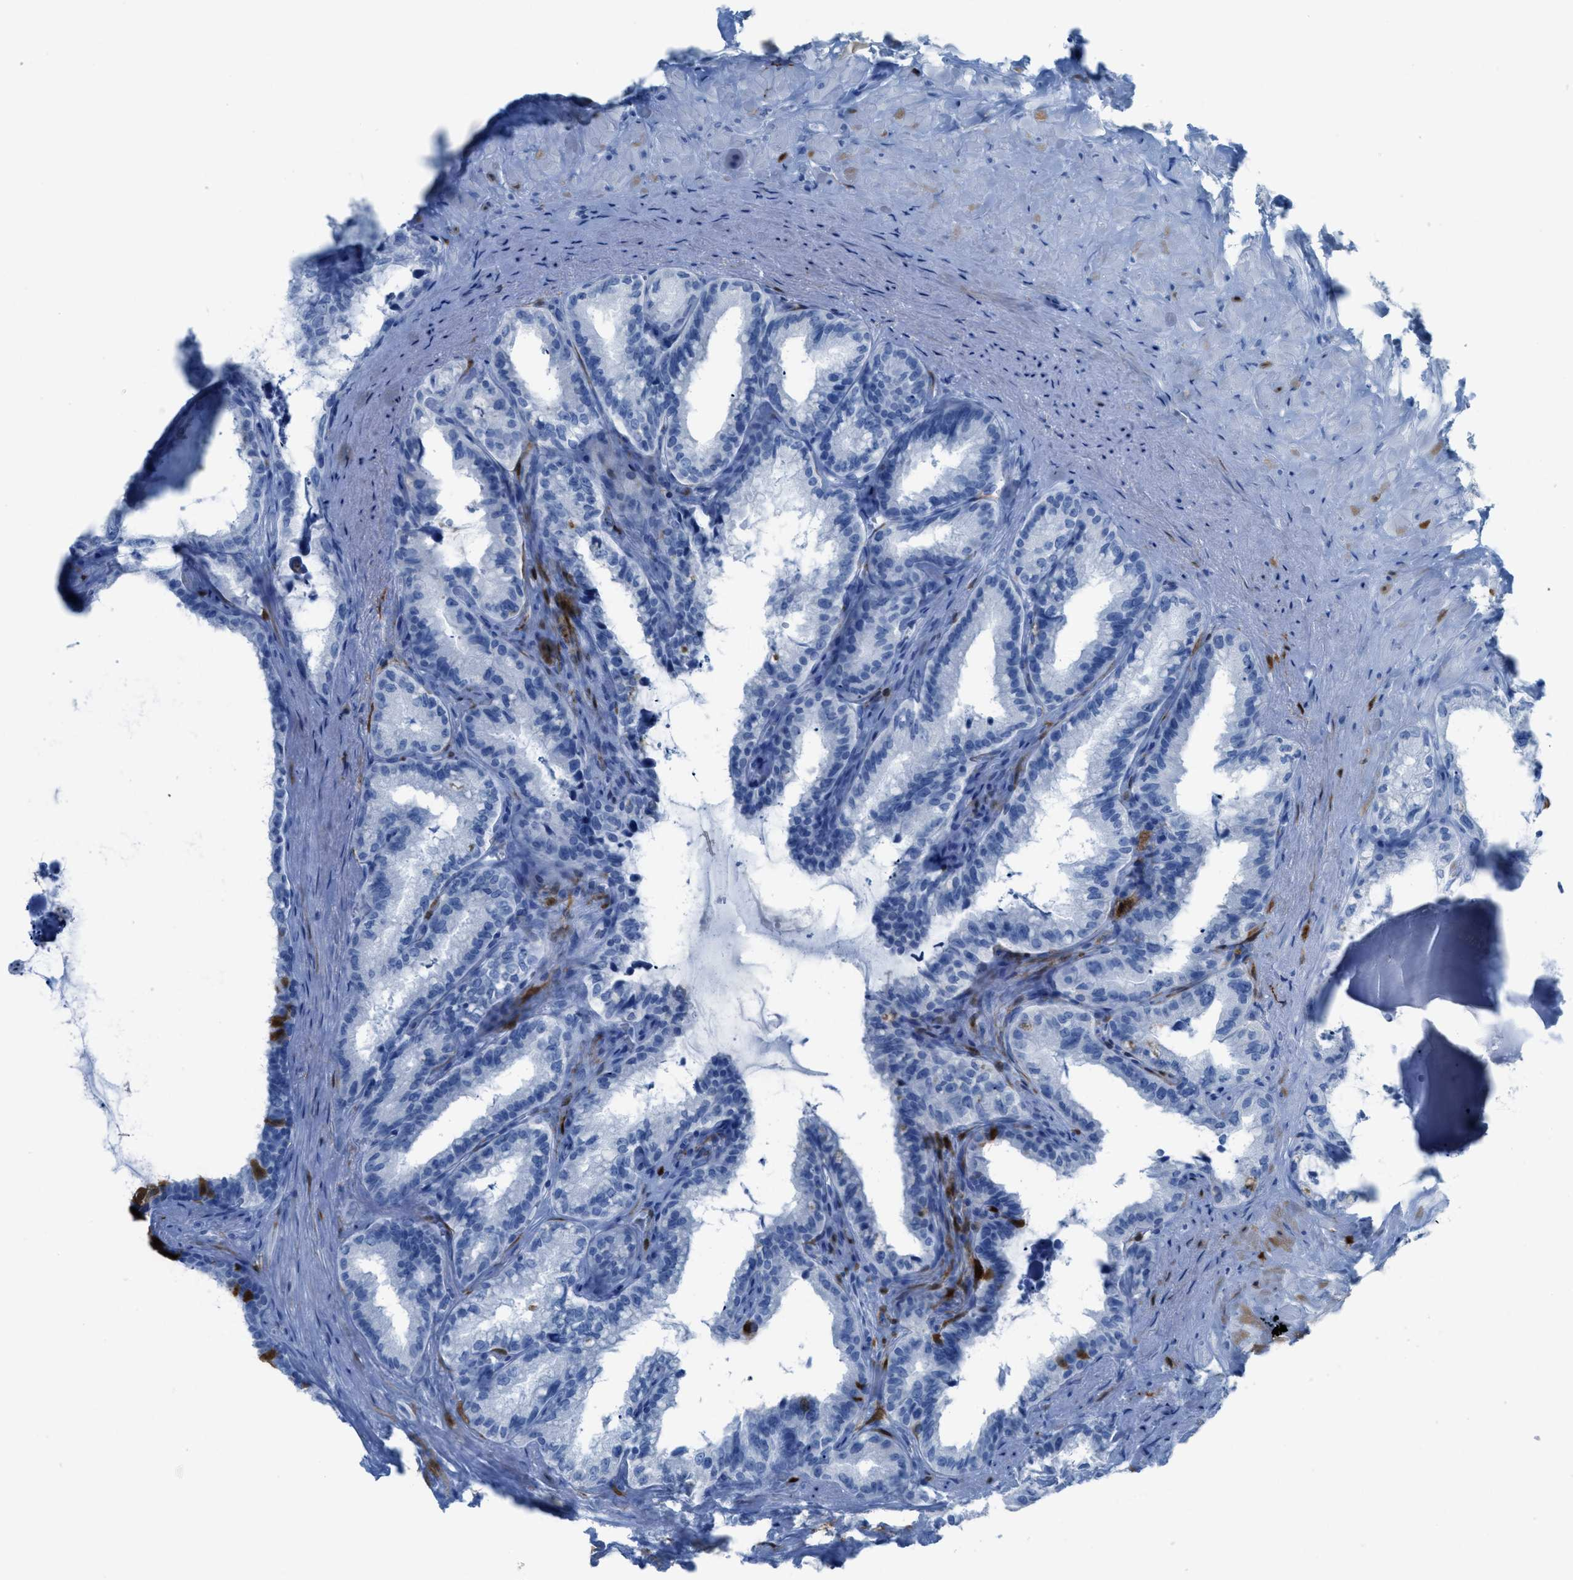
{"staining": {"intensity": "negative", "quantity": "none", "location": "none"}, "tissue": "seminal vesicle", "cell_type": "Glandular cells", "image_type": "normal", "snomed": [{"axis": "morphology", "description": "Normal tissue, NOS"}, {"axis": "topography", "description": "Seminal veicle"}], "caption": "This is an immunohistochemistry (IHC) histopathology image of benign human seminal vesicle. There is no expression in glandular cells.", "gene": "CDKN2A", "patient": {"sex": "male", "age": 64}}